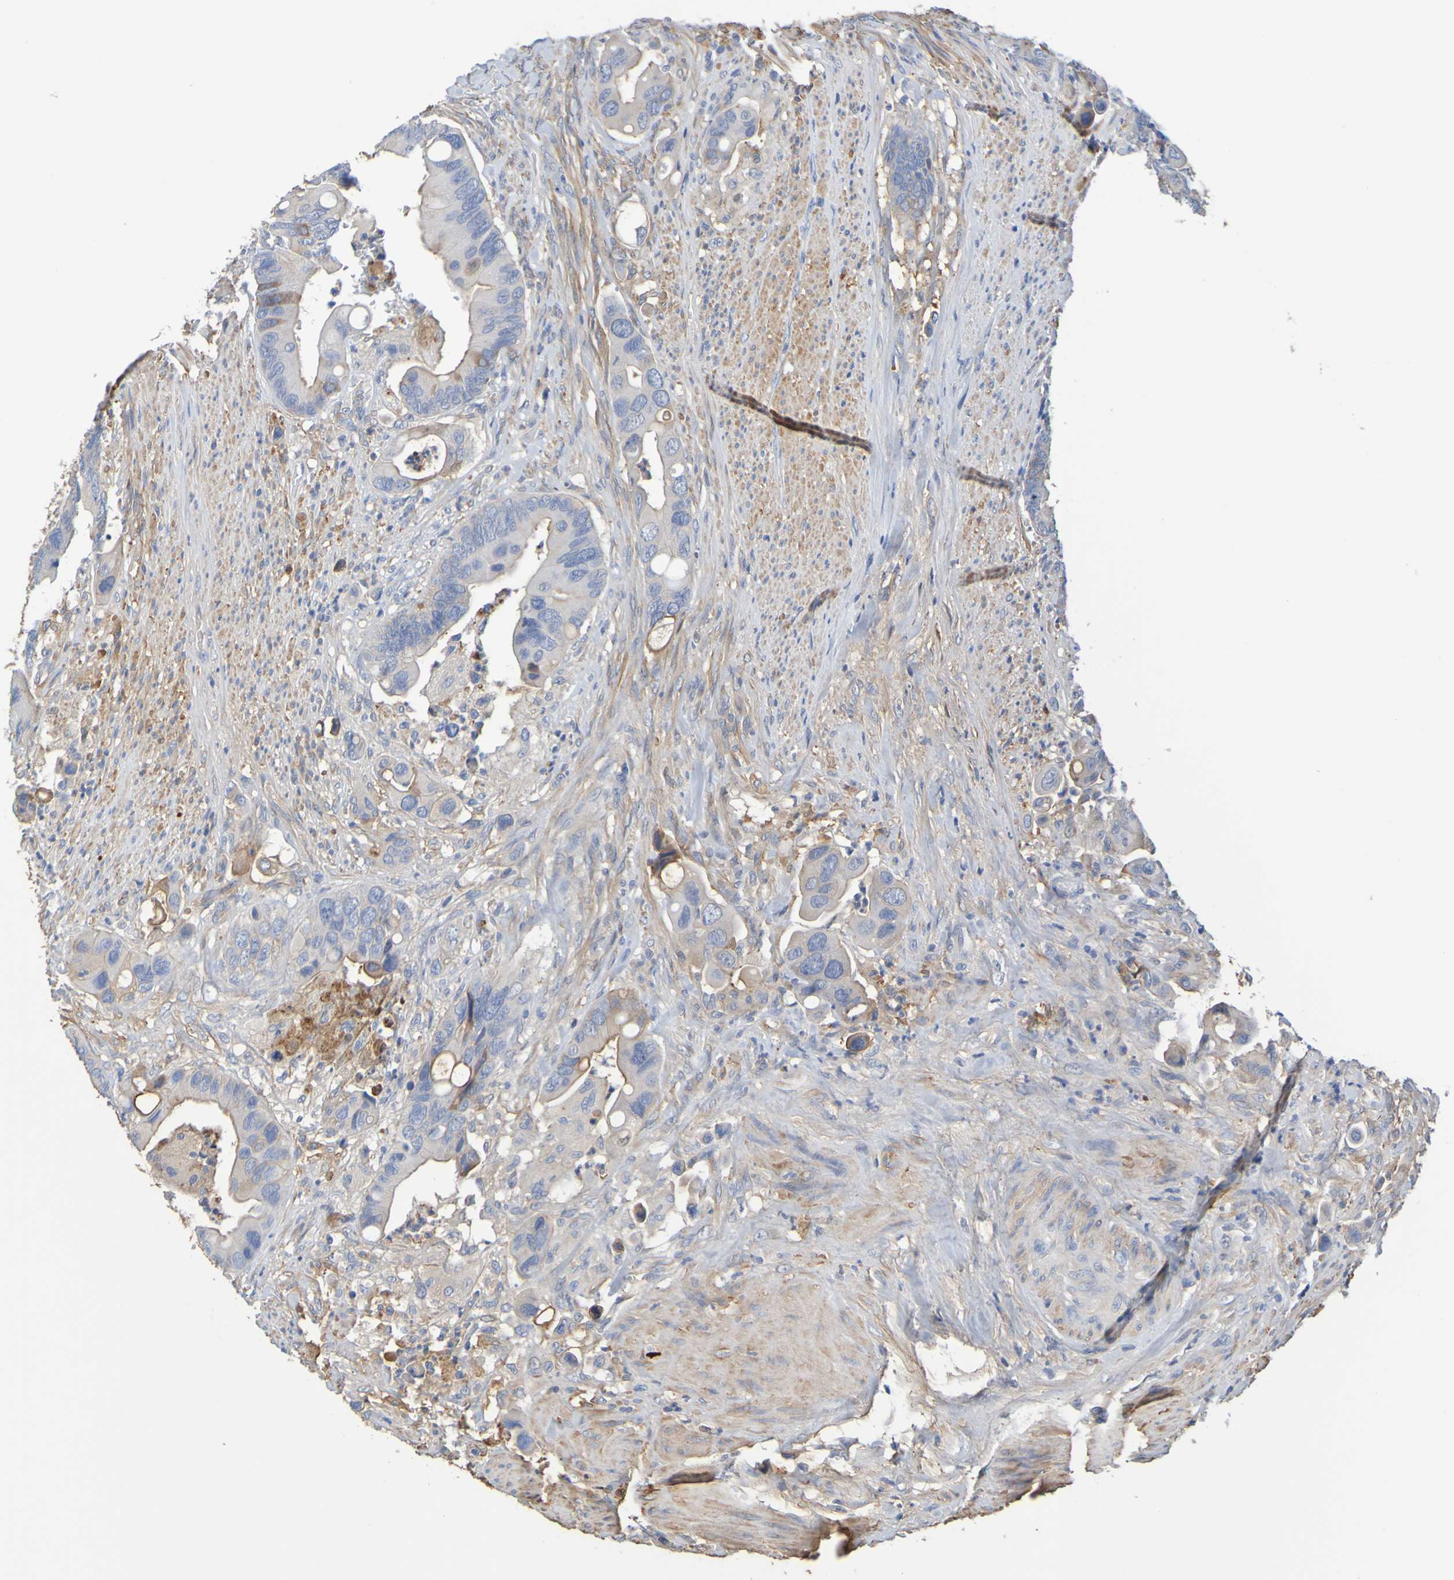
{"staining": {"intensity": "moderate", "quantity": "<25%", "location": "cytoplasmic/membranous"}, "tissue": "colorectal cancer", "cell_type": "Tumor cells", "image_type": "cancer", "snomed": [{"axis": "morphology", "description": "Adenocarcinoma, NOS"}, {"axis": "topography", "description": "Rectum"}], "caption": "Immunohistochemical staining of colorectal adenocarcinoma displays moderate cytoplasmic/membranous protein positivity in about <25% of tumor cells.", "gene": "GAB3", "patient": {"sex": "female", "age": 57}}